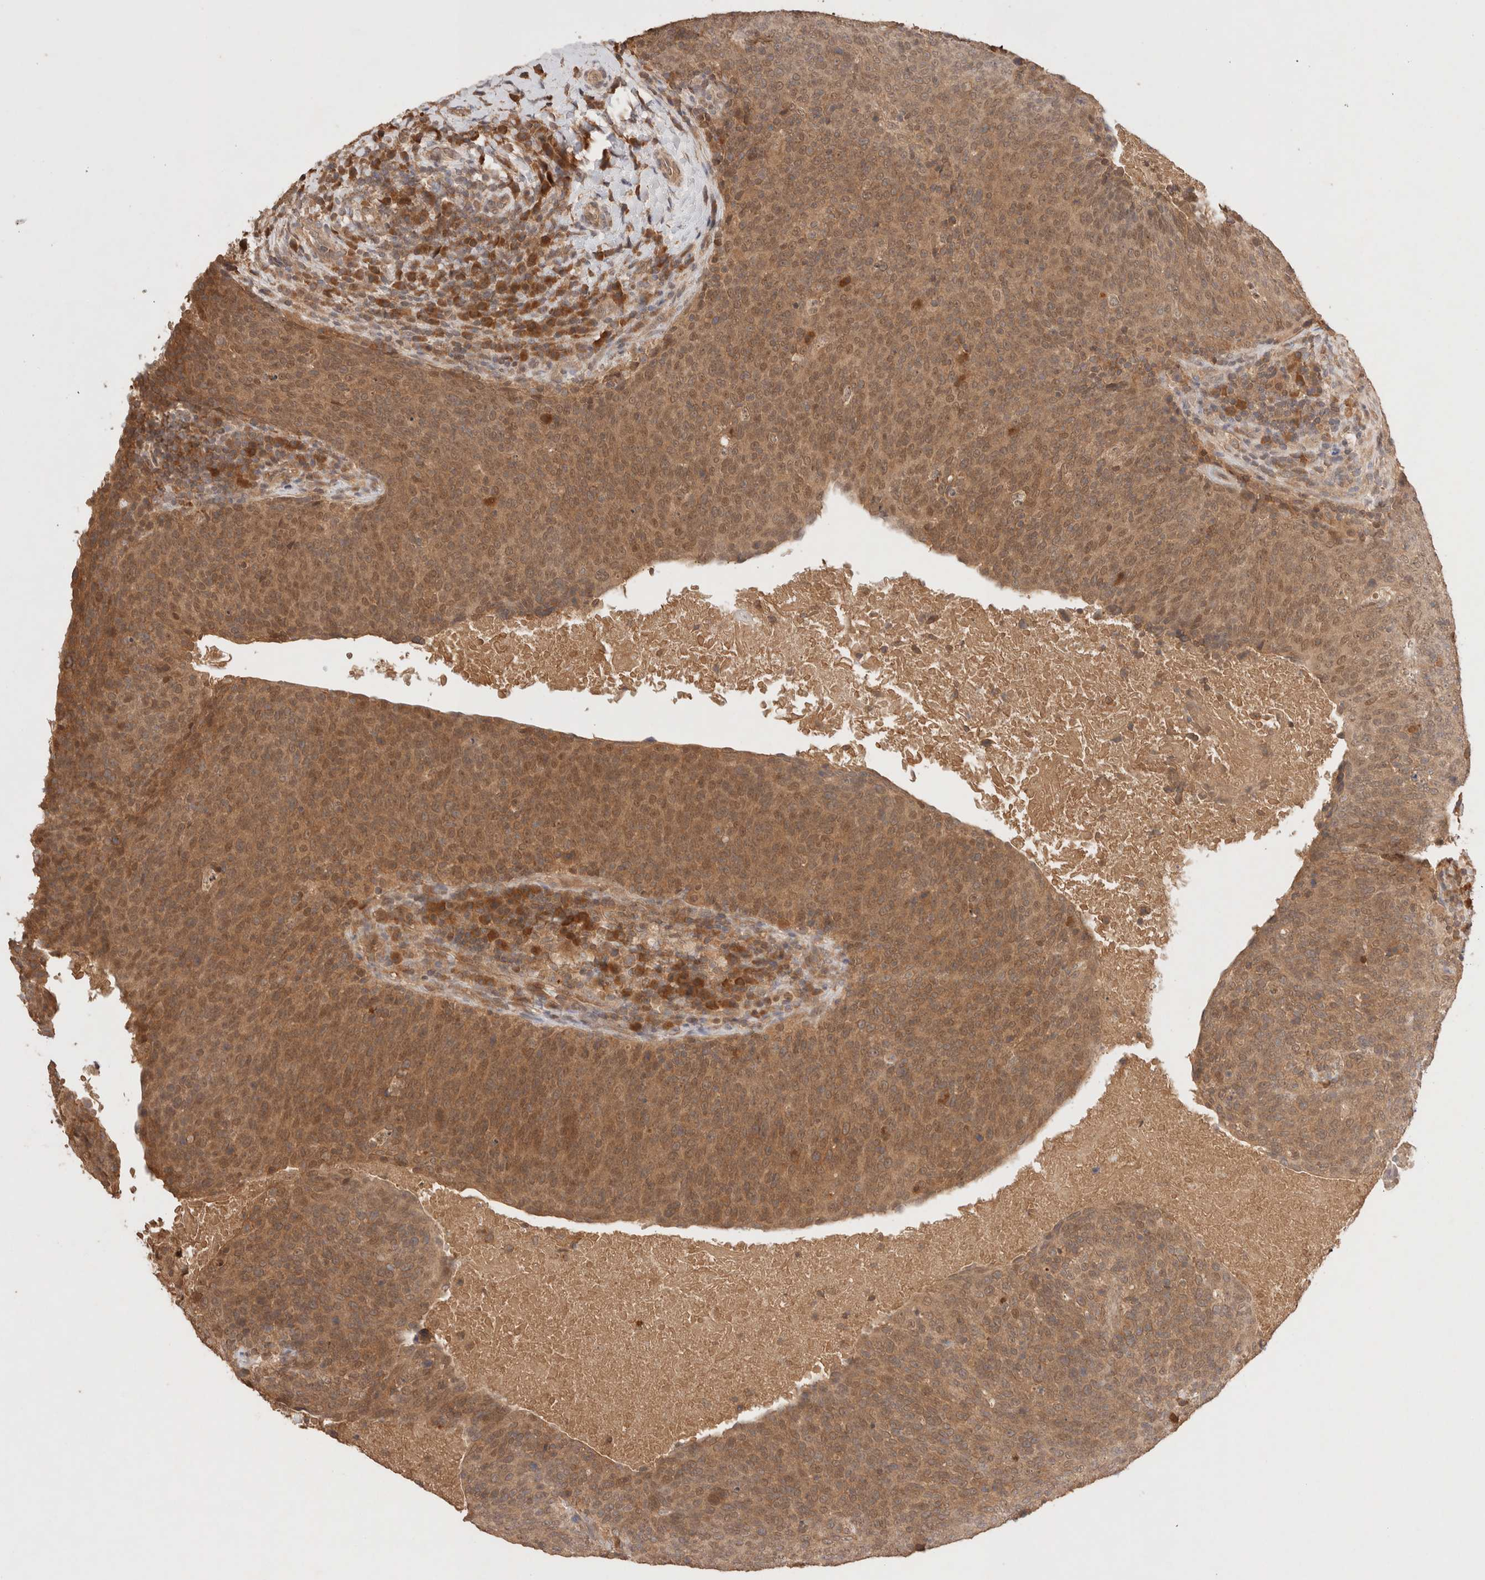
{"staining": {"intensity": "moderate", "quantity": ">75%", "location": "cytoplasmic/membranous"}, "tissue": "head and neck cancer", "cell_type": "Tumor cells", "image_type": "cancer", "snomed": [{"axis": "morphology", "description": "Squamous cell carcinoma, NOS"}, {"axis": "morphology", "description": "Squamous cell carcinoma, metastatic, NOS"}, {"axis": "topography", "description": "Lymph node"}, {"axis": "topography", "description": "Head-Neck"}], "caption": "Immunohistochemical staining of human head and neck cancer displays moderate cytoplasmic/membranous protein staining in approximately >75% of tumor cells.", "gene": "CARNMT1", "patient": {"sex": "male", "age": 62}}